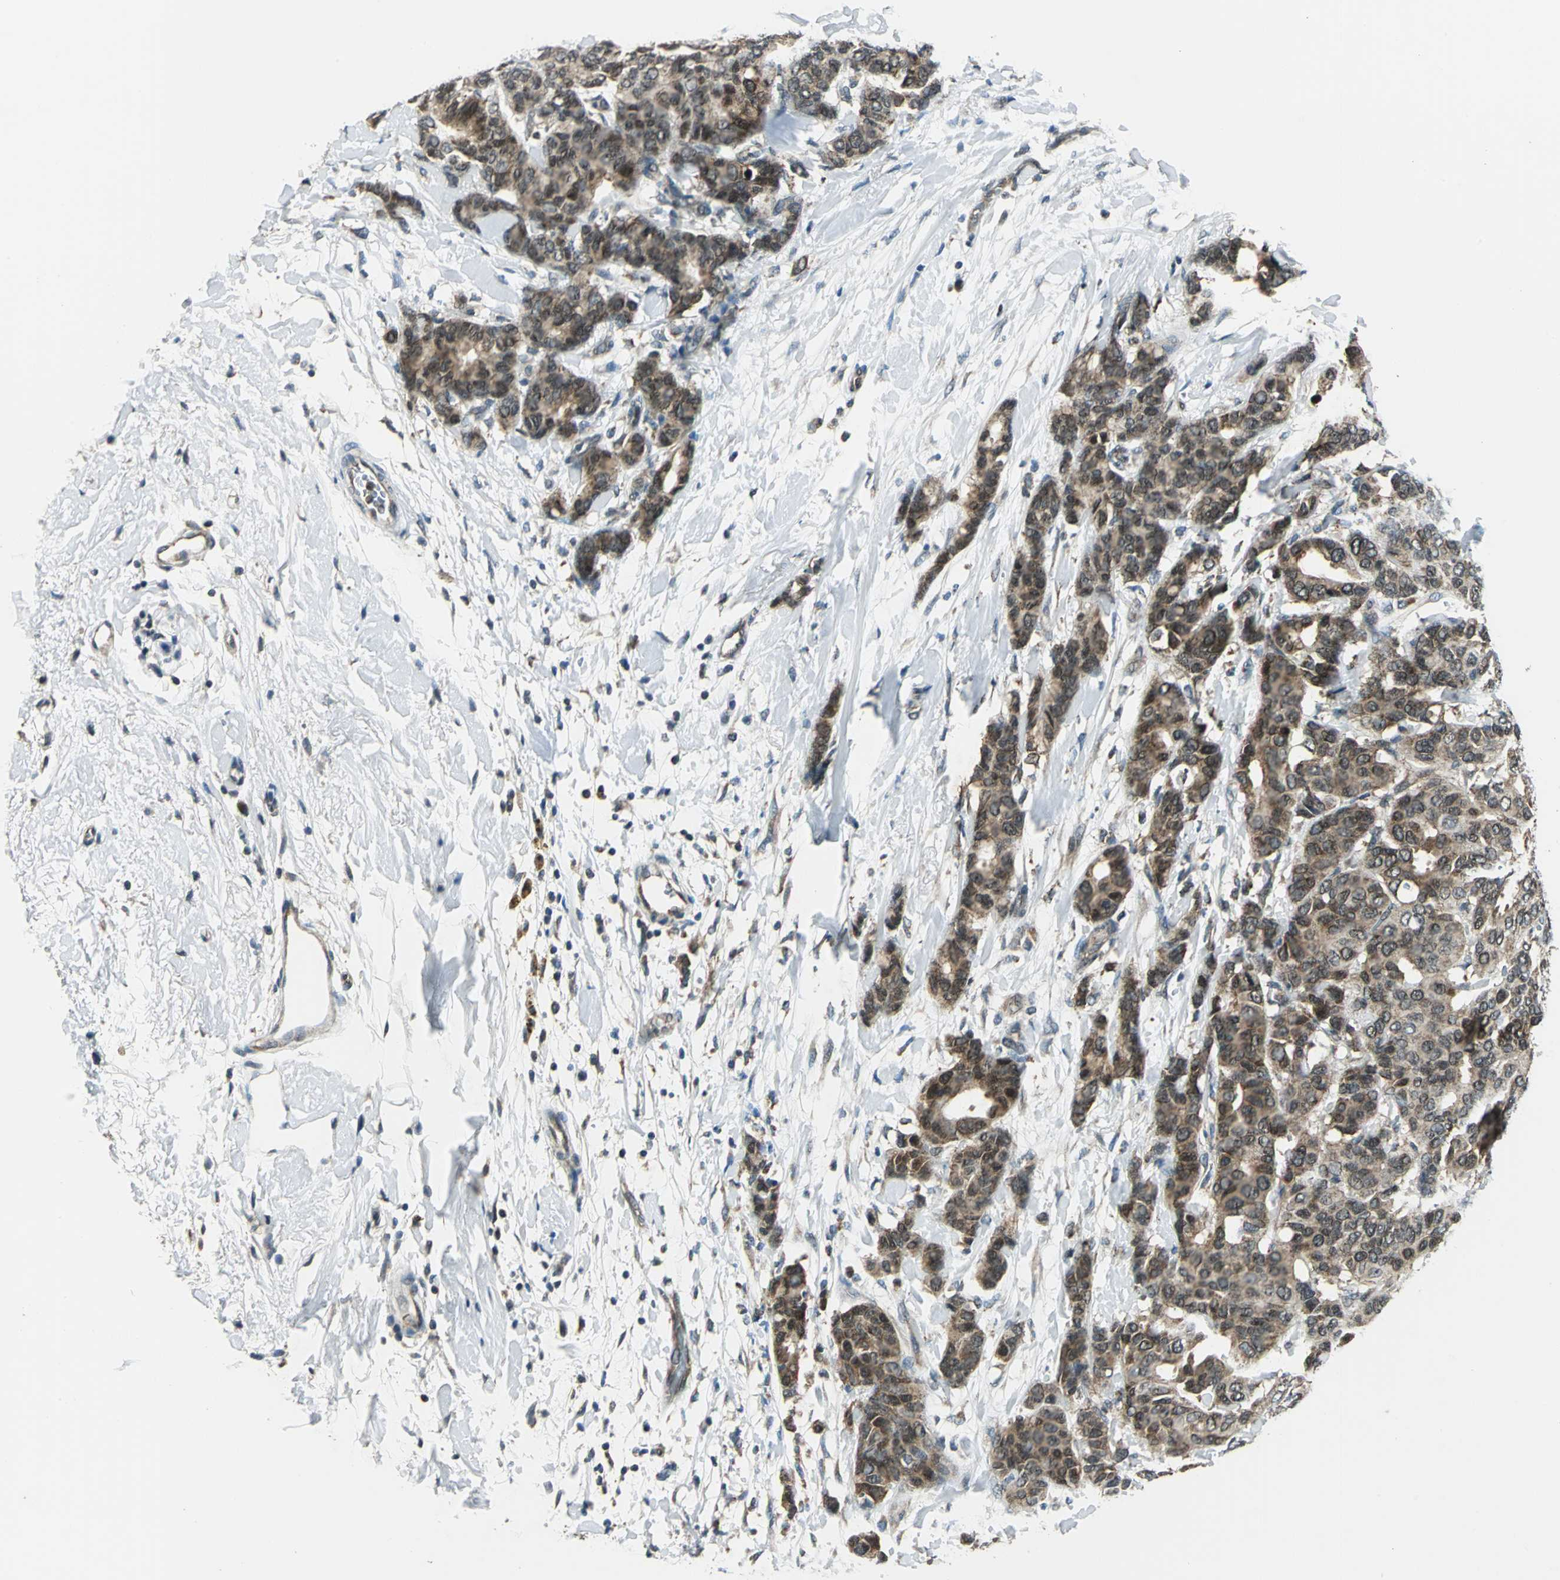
{"staining": {"intensity": "moderate", "quantity": ">75%", "location": "cytoplasmic/membranous"}, "tissue": "breast cancer", "cell_type": "Tumor cells", "image_type": "cancer", "snomed": [{"axis": "morphology", "description": "Duct carcinoma"}, {"axis": "topography", "description": "Breast"}], "caption": "Protein staining reveals moderate cytoplasmic/membranous positivity in about >75% of tumor cells in breast cancer (invasive ductal carcinoma). Immunohistochemistry (ihc) stains the protein of interest in brown and the nuclei are stained blue.", "gene": "NUDT2", "patient": {"sex": "female", "age": 87}}